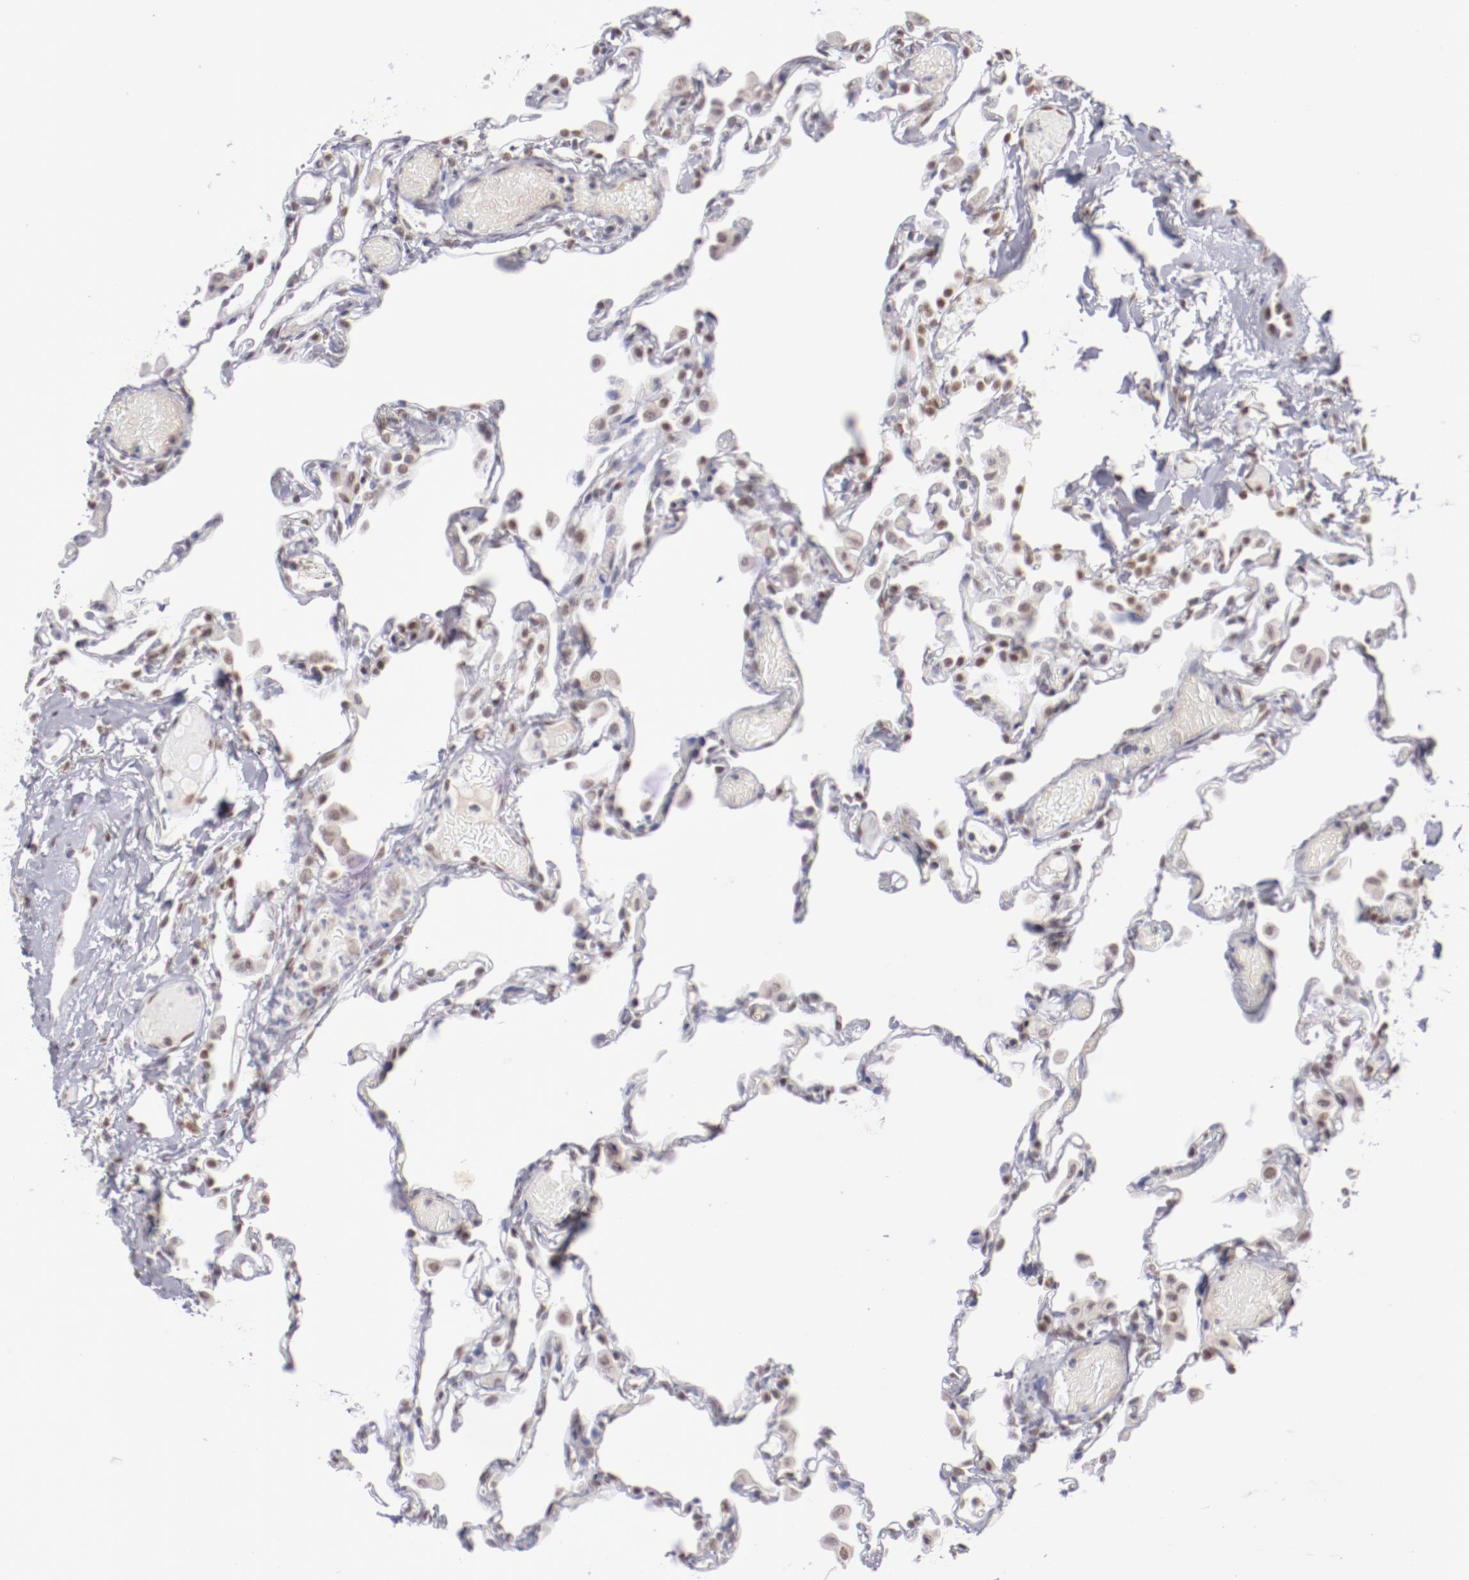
{"staining": {"intensity": "weak", "quantity": "25%-75%", "location": "nuclear"}, "tissue": "lung", "cell_type": "Alveolar cells", "image_type": "normal", "snomed": [{"axis": "morphology", "description": "Normal tissue, NOS"}, {"axis": "topography", "description": "Lung"}], "caption": "Protein positivity by immunohistochemistry displays weak nuclear staining in approximately 25%-75% of alveolar cells in normal lung. (DAB (3,3'-diaminobenzidine) IHC with brightfield microscopy, high magnification).", "gene": "TFAP4", "patient": {"sex": "female", "age": 49}}